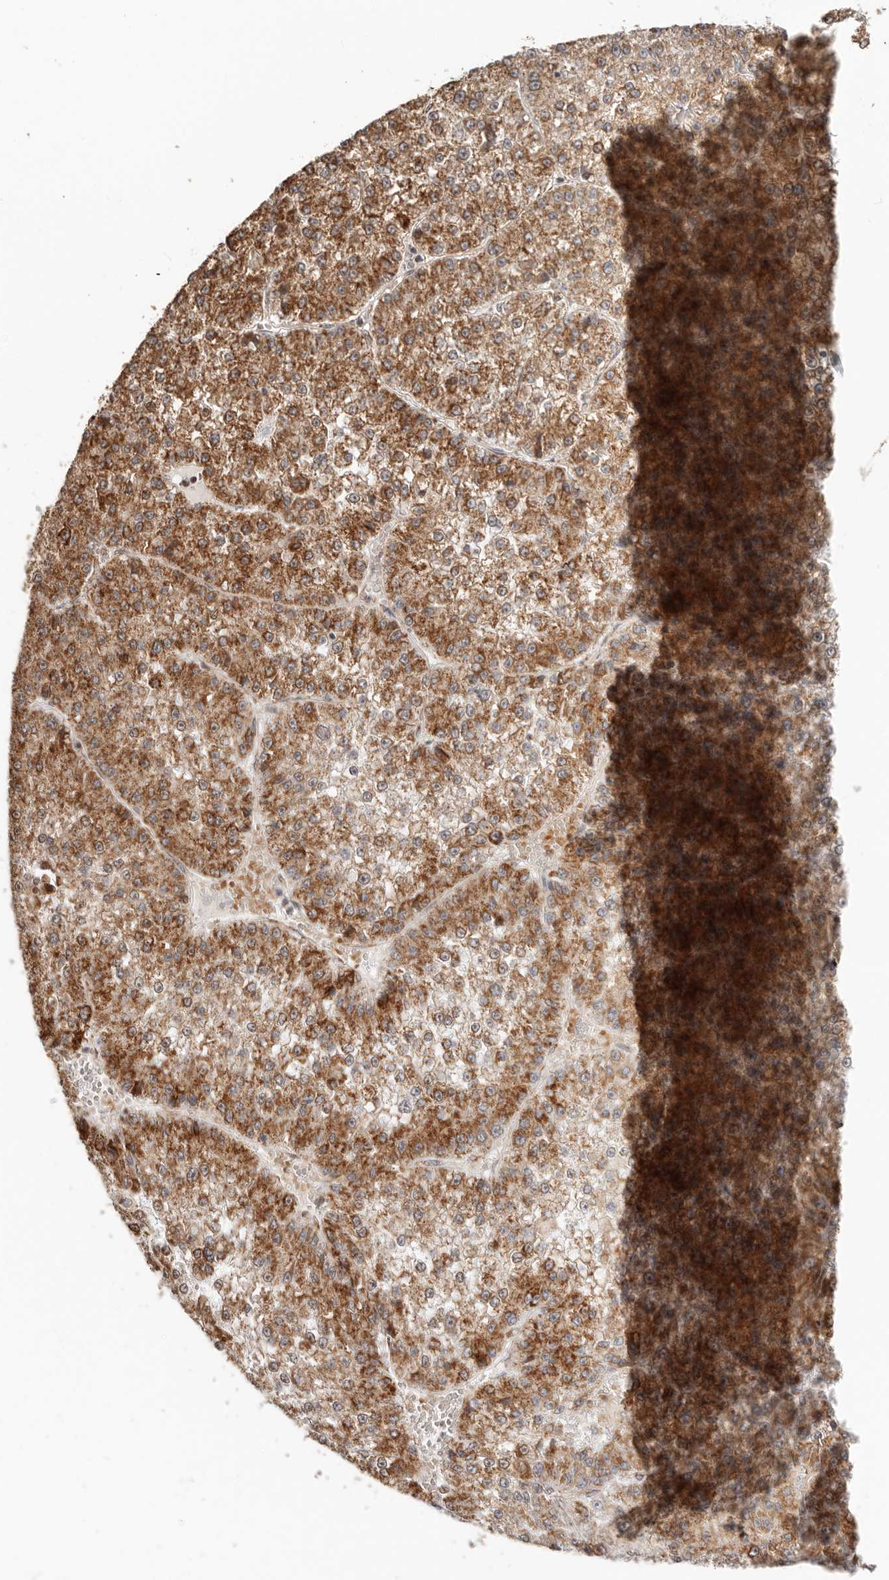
{"staining": {"intensity": "strong", "quantity": ">75%", "location": "cytoplasmic/membranous"}, "tissue": "liver cancer", "cell_type": "Tumor cells", "image_type": "cancer", "snomed": [{"axis": "morphology", "description": "Carcinoma, Hepatocellular, NOS"}, {"axis": "topography", "description": "Liver"}], "caption": "Tumor cells show high levels of strong cytoplasmic/membranous expression in approximately >75% of cells in liver cancer (hepatocellular carcinoma). (Stains: DAB (3,3'-diaminobenzidine) in brown, nuclei in blue, Microscopy: brightfield microscopy at high magnification).", "gene": "NDUFB11", "patient": {"sex": "female", "age": 73}}